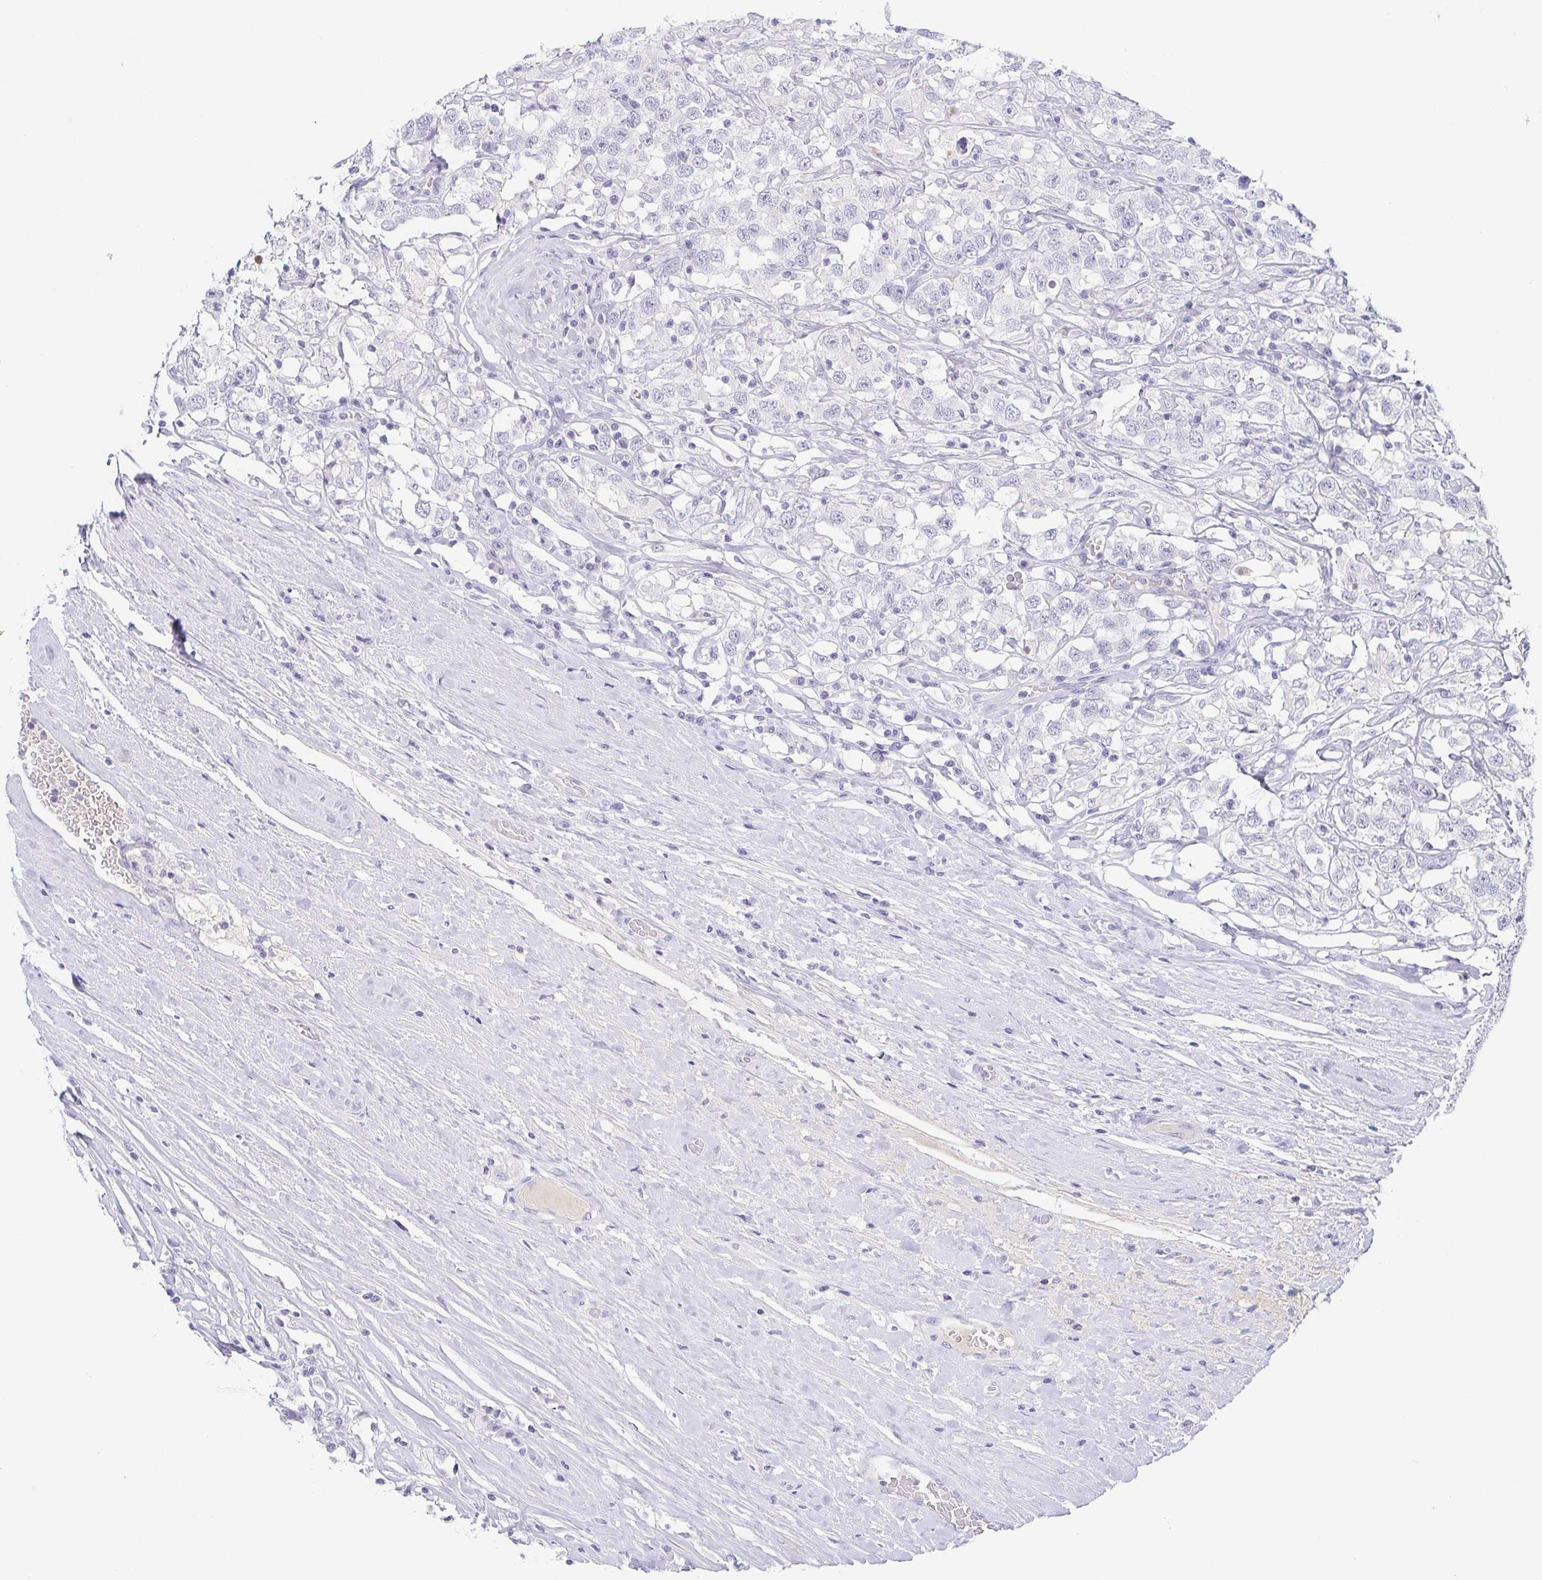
{"staining": {"intensity": "negative", "quantity": "none", "location": "none"}, "tissue": "testis cancer", "cell_type": "Tumor cells", "image_type": "cancer", "snomed": [{"axis": "morphology", "description": "Seminoma, NOS"}, {"axis": "topography", "description": "Testis"}], "caption": "The immunohistochemistry photomicrograph has no significant expression in tumor cells of testis cancer (seminoma) tissue.", "gene": "RHOV", "patient": {"sex": "male", "age": 41}}